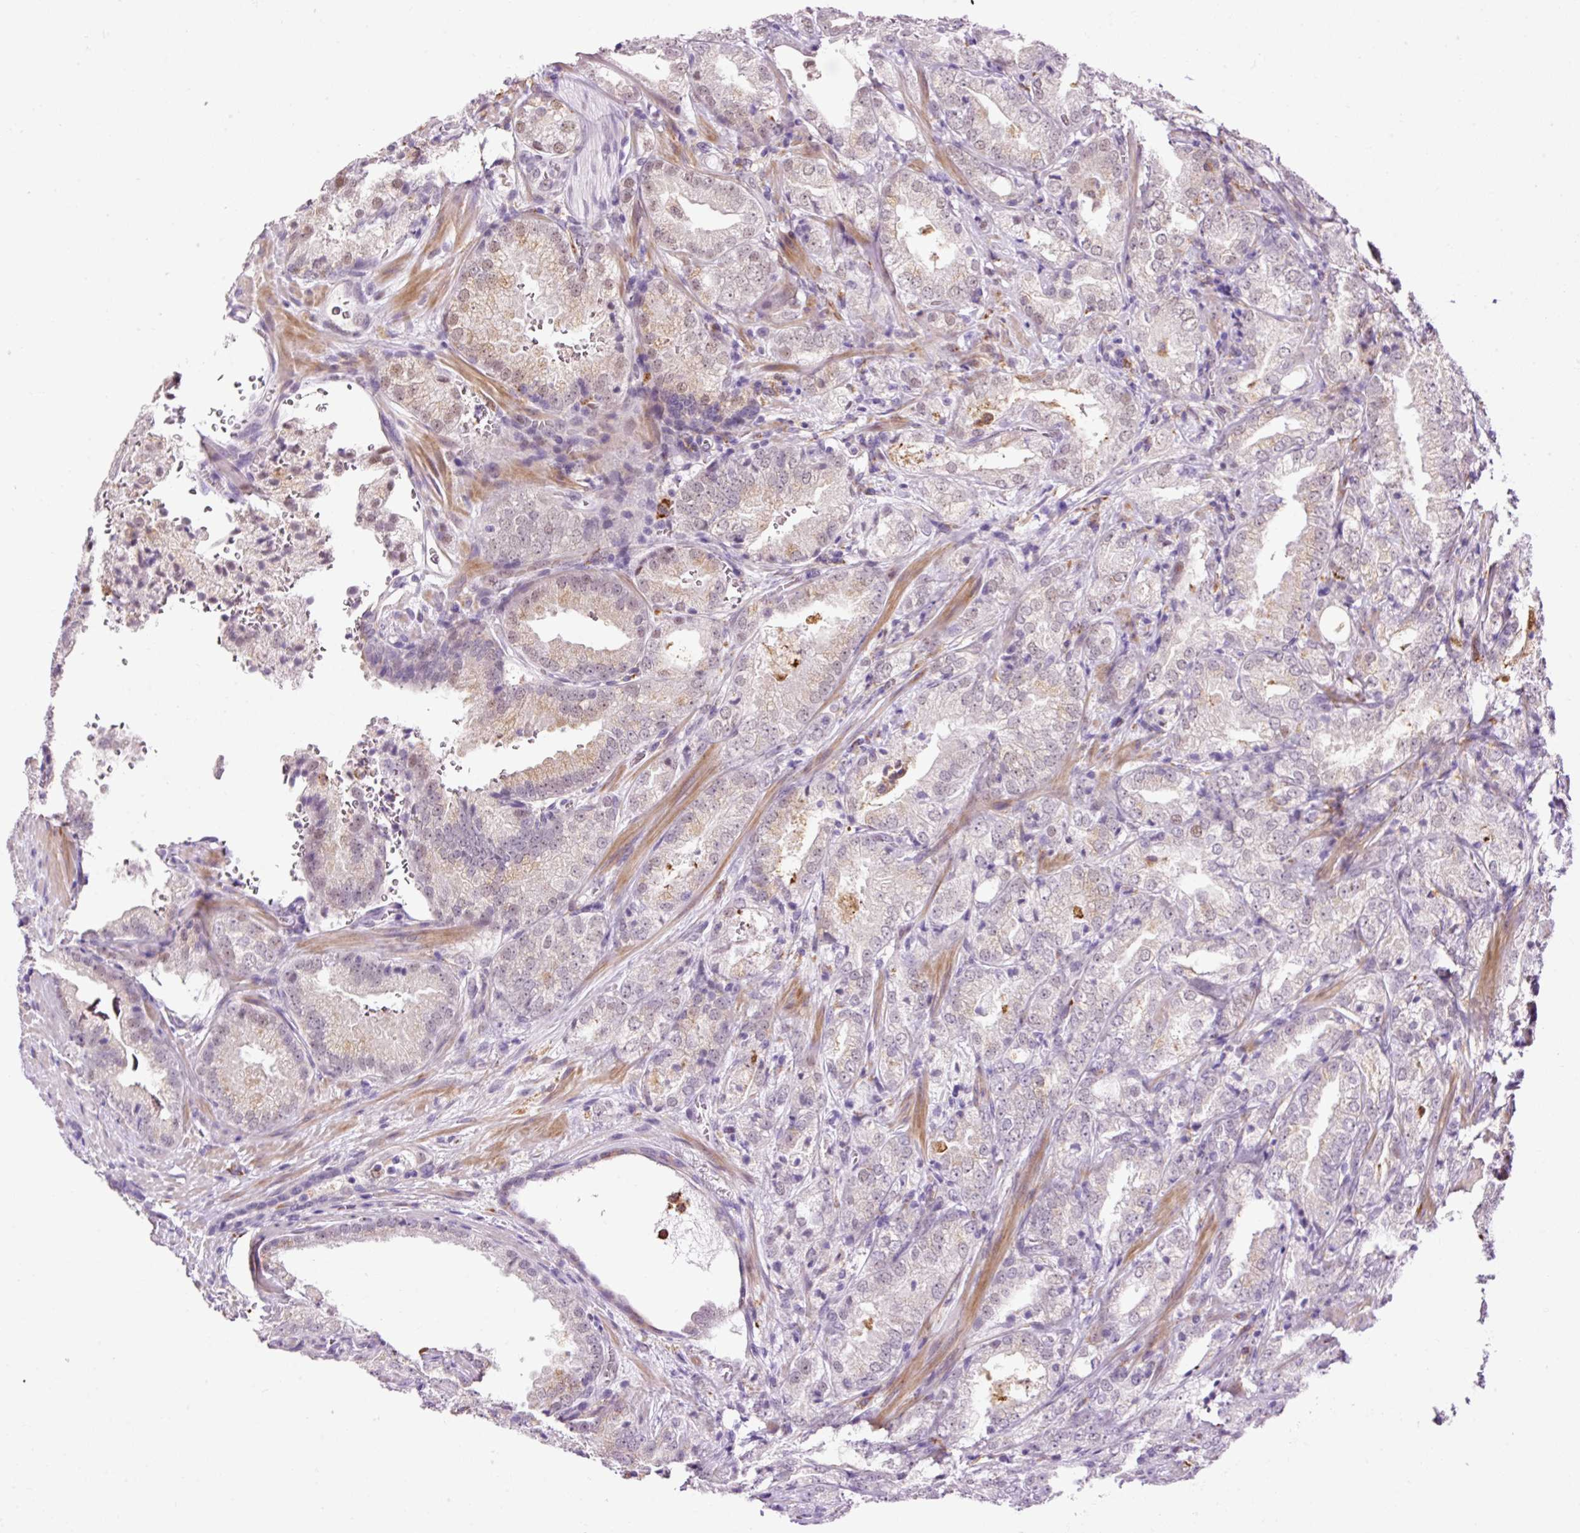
{"staining": {"intensity": "weak", "quantity": "<25%", "location": "nuclear"}, "tissue": "prostate cancer", "cell_type": "Tumor cells", "image_type": "cancer", "snomed": [{"axis": "morphology", "description": "Adenocarcinoma, High grade"}, {"axis": "topography", "description": "Prostate"}], "caption": "IHC micrograph of human prostate cancer stained for a protein (brown), which exhibits no positivity in tumor cells.", "gene": "LY86", "patient": {"sex": "male", "age": 63}}